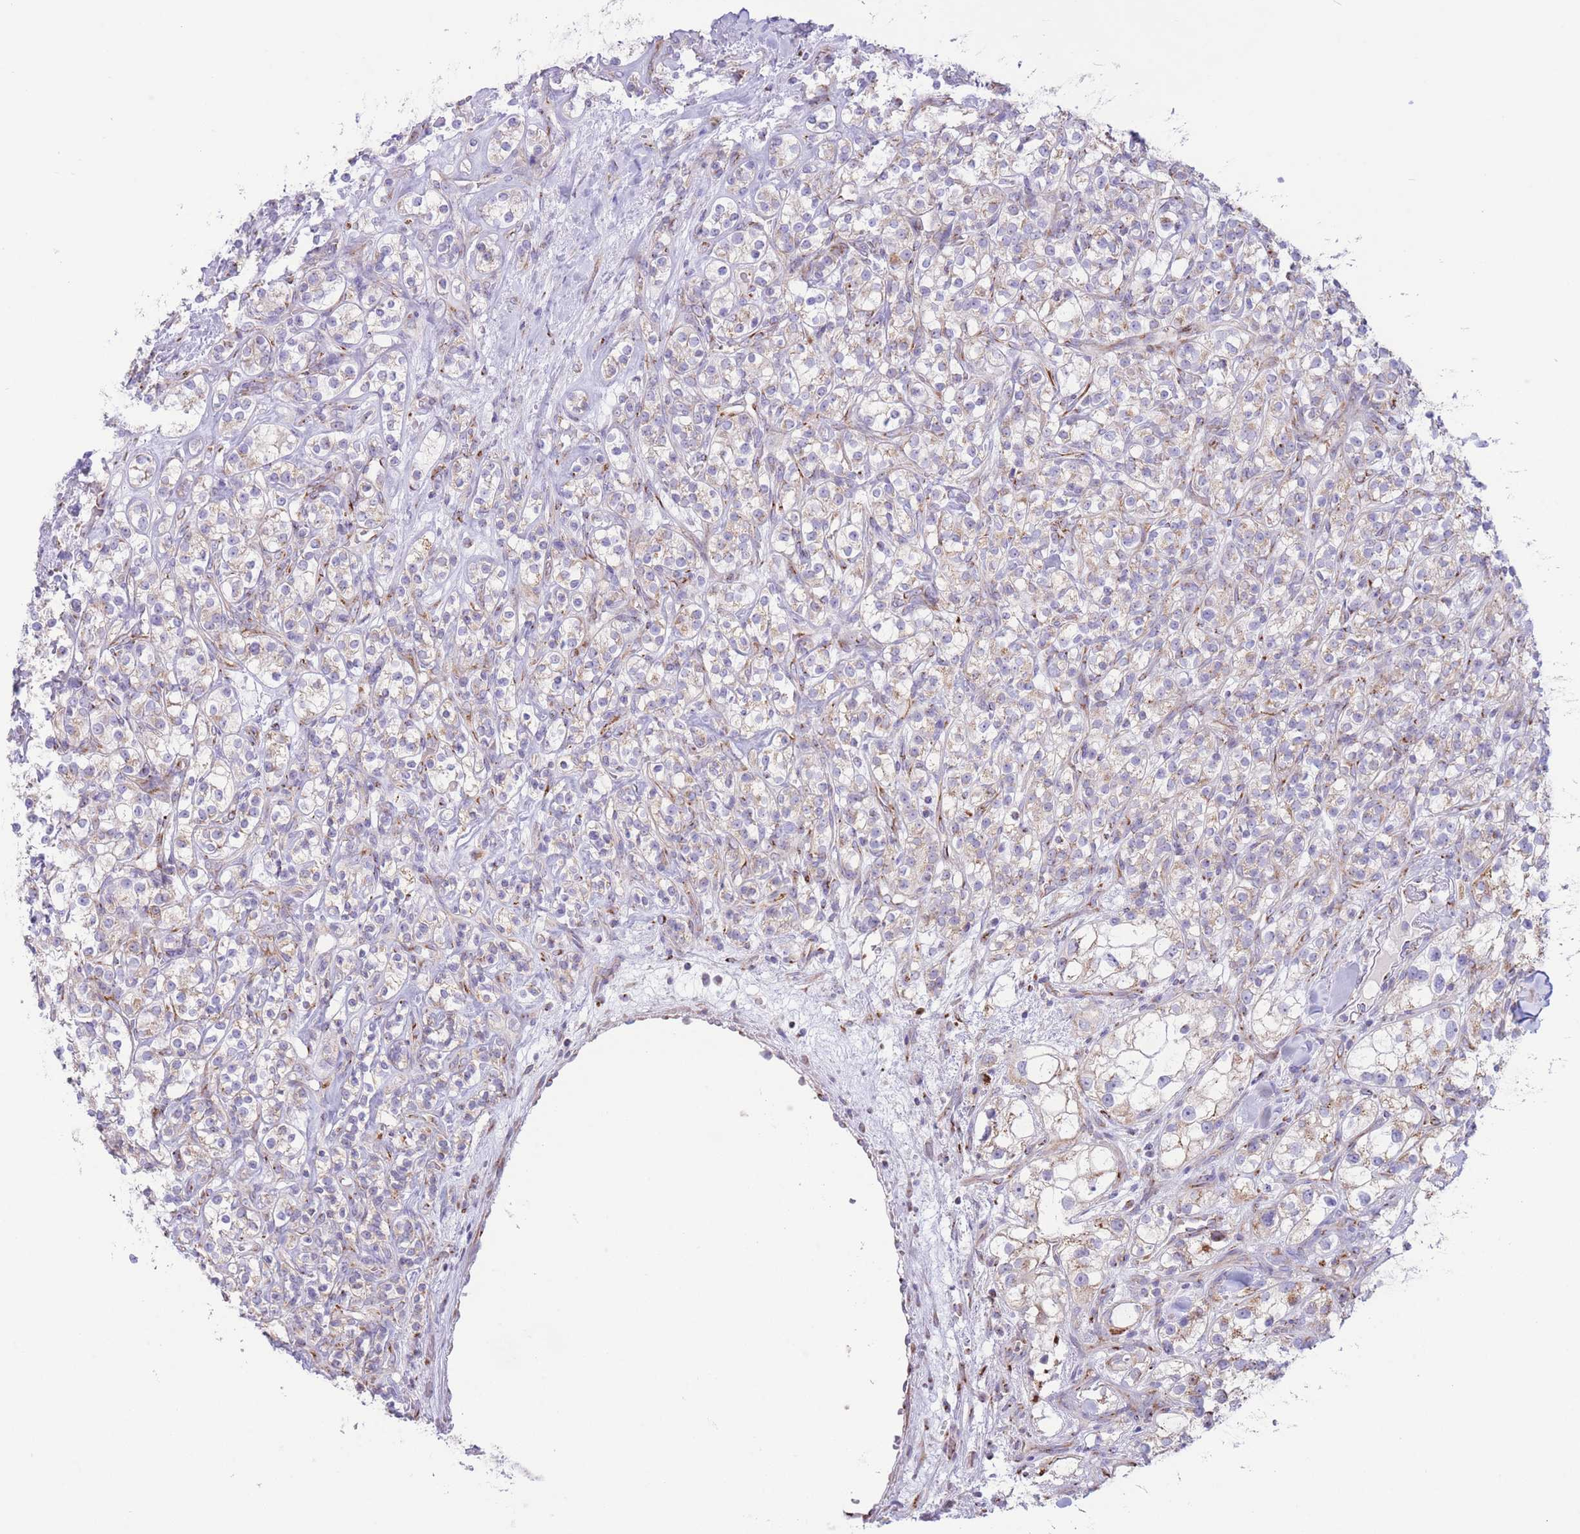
{"staining": {"intensity": "weak", "quantity": "<25%", "location": "cytoplasmic/membranous"}, "tissue": "renal cancer", "cell_type": "Tumor cells", "image_type": "cancer", "snomed": [{"axis": "morphology", "description": "Adenocarcinoma, NOS"}, {"axis": "topography", "description": "Kidney"}], "caption": "Renal adenocarcinoma stained for a protein using immunohistochemistry demonstrates no positivity tumor cells.", "gene": "MPND", "patient": {"sex": "male", "age": 77}}